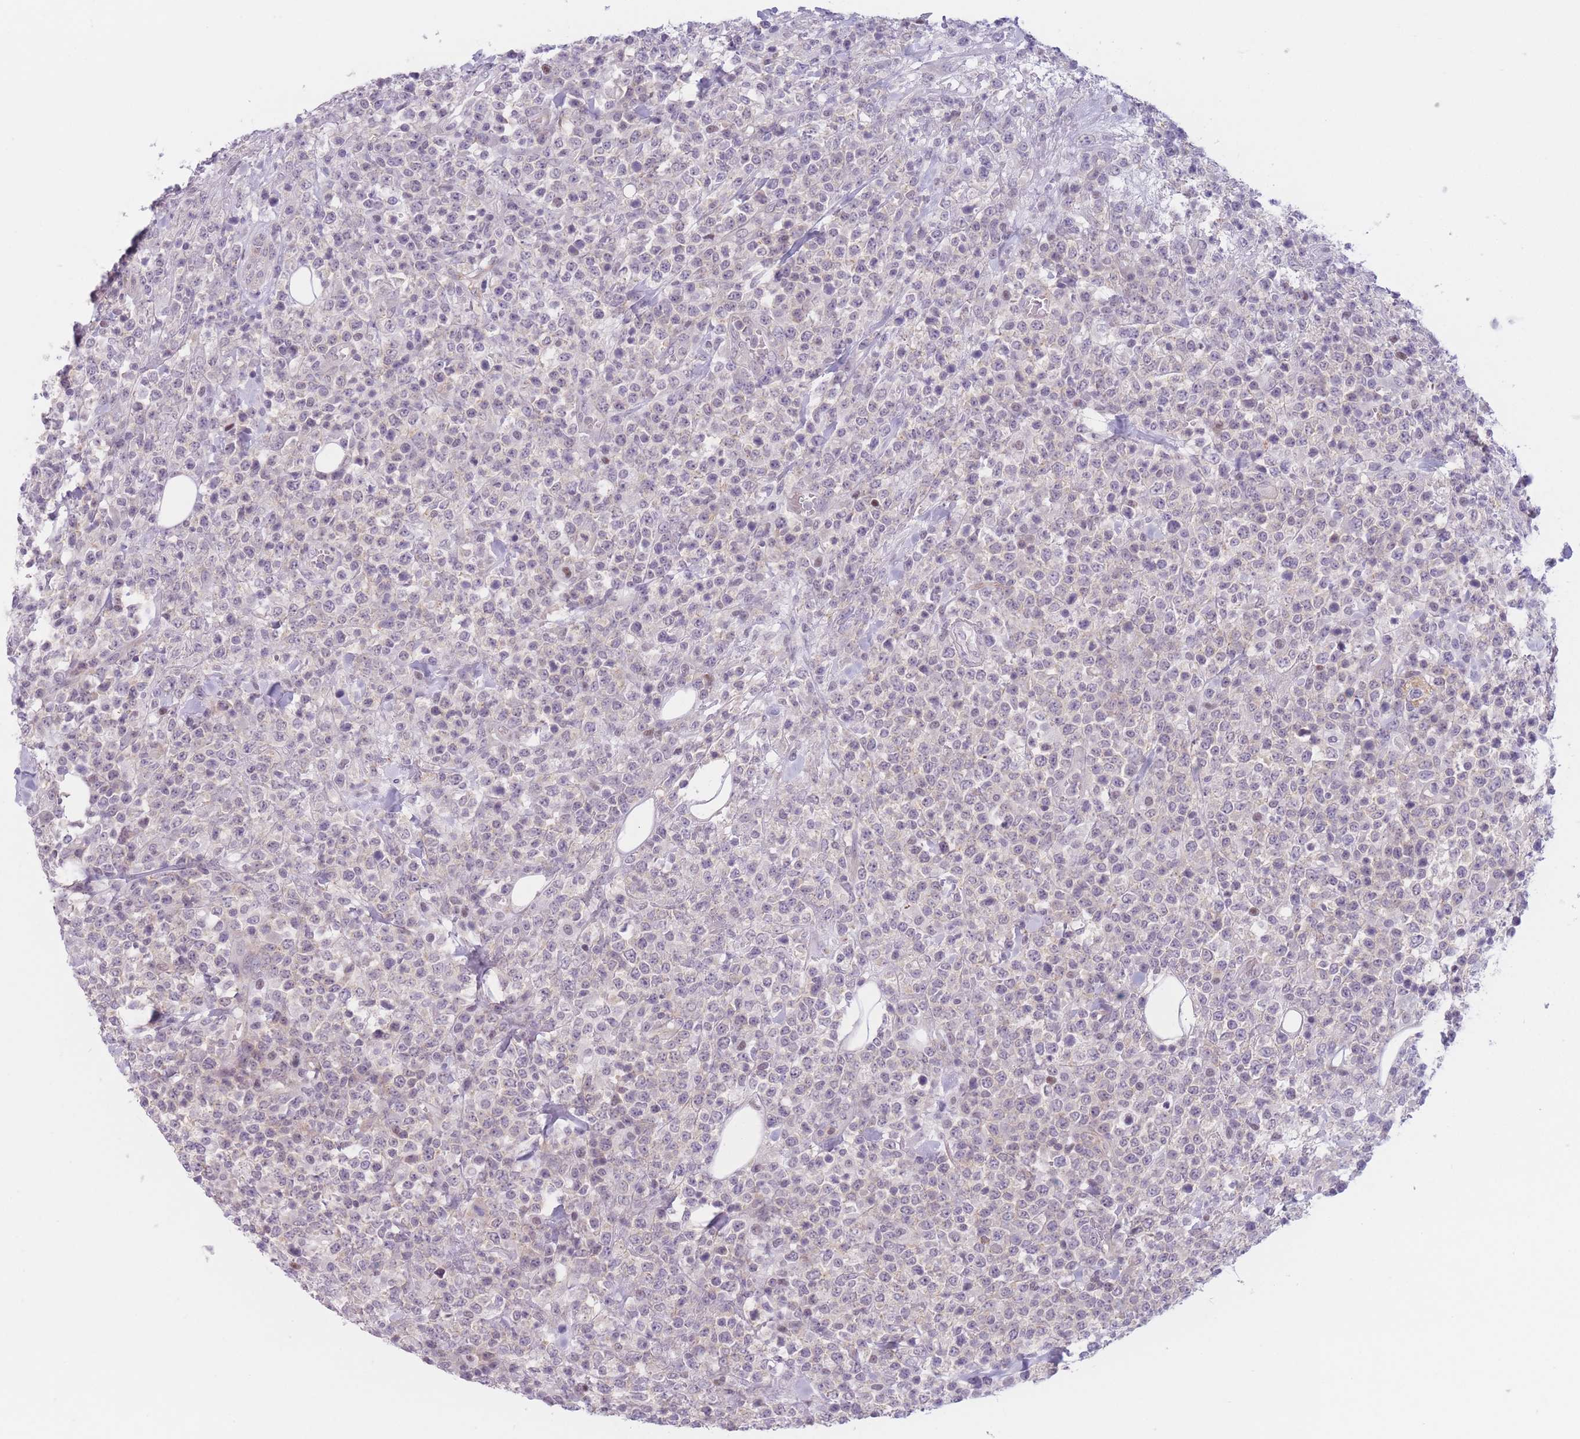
{"staining": {"intensity": "negative", "quantity": "none", "location": "none"}, "tissue": "lymphoma", "cell_type": "Tumor cells", "image_type": "cancer", "snomed": [{"axis": "morphology", "description": "Malignant lymphoma, non-Hodgkin's type, High grade"}, {"axis": "topography", "description": "Colon"}], "caption": "Image shows no protein staining in tumor cells of malignant lymphoma, non-Hodgkin's type (high-grade) tissue. Nuclei are stained in blue.", "gene": "ZNF439", "patient": {"sex": "female", "age": 53}}